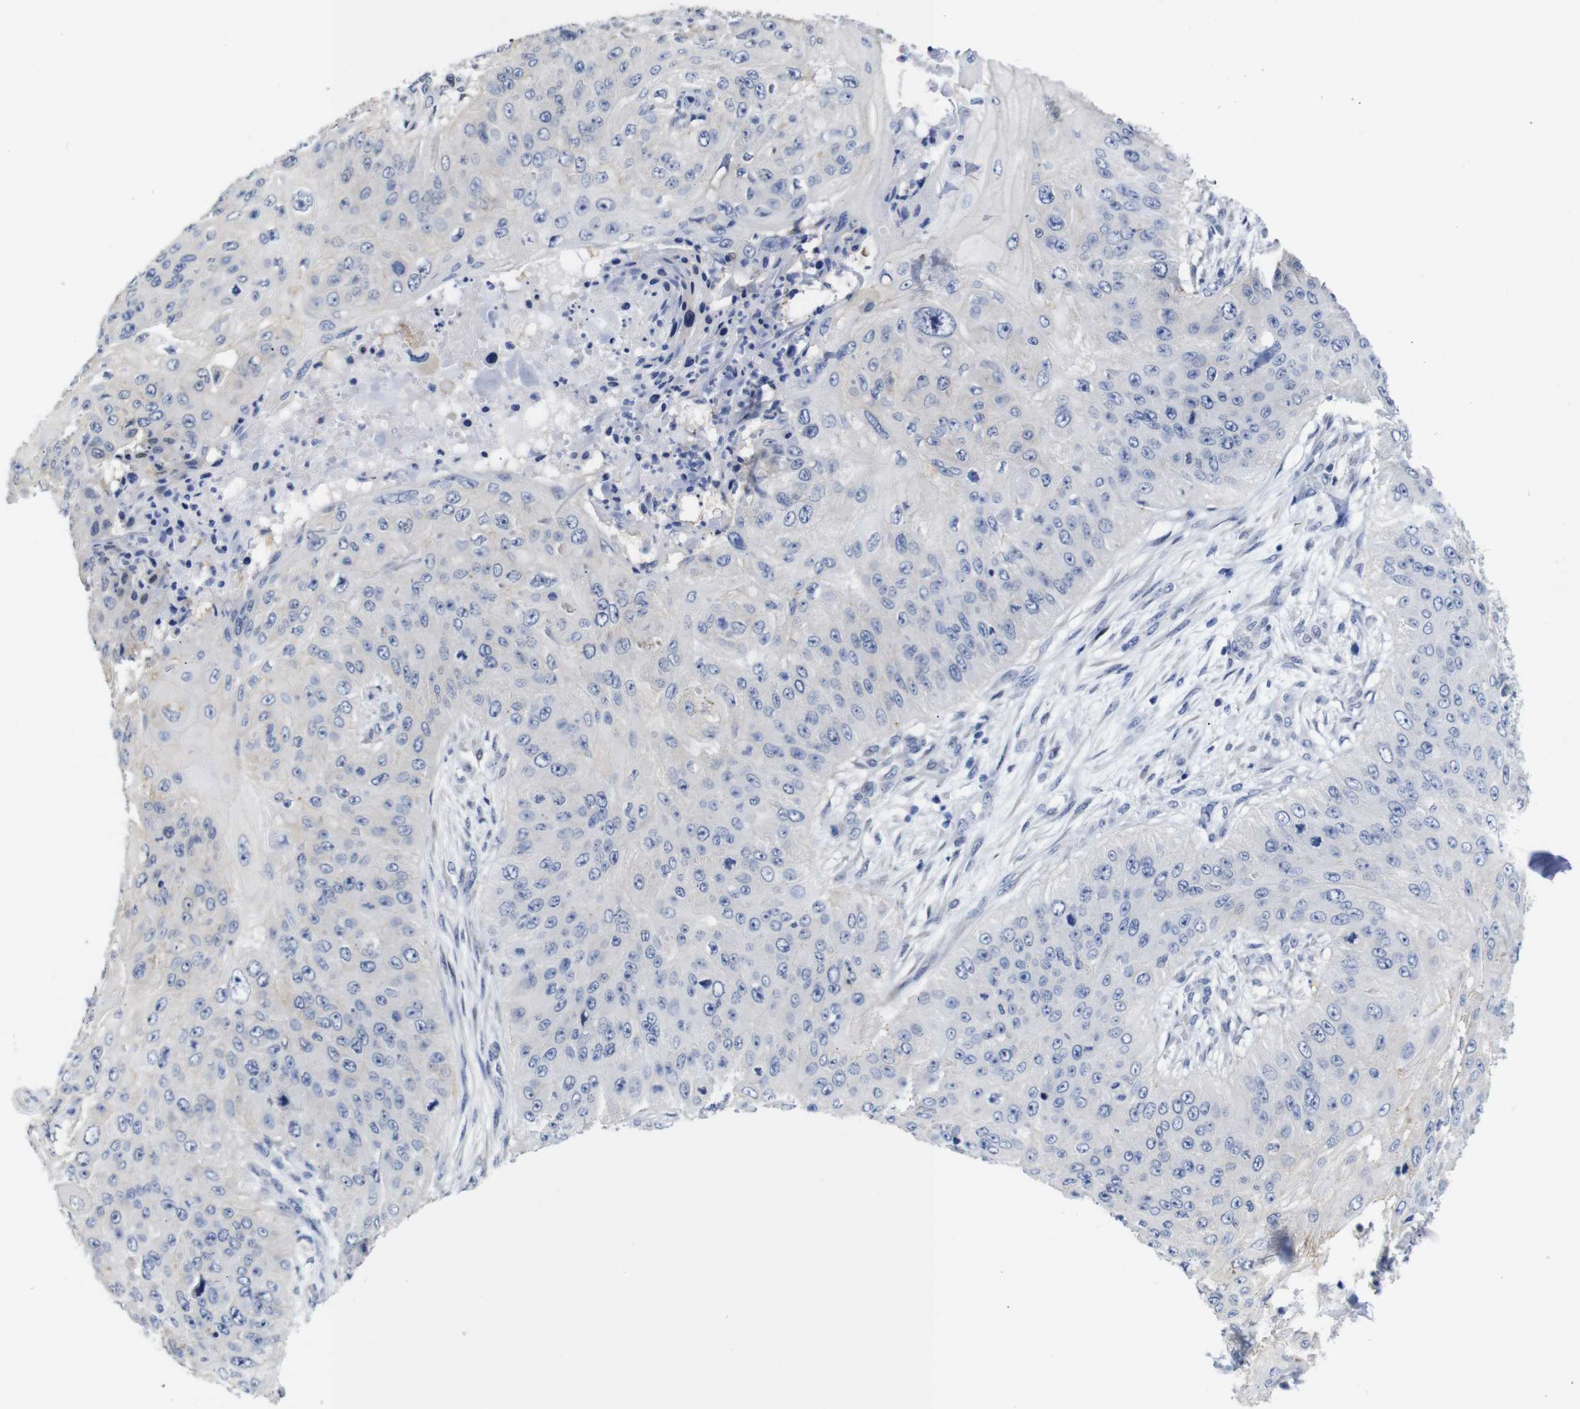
{"staining": {"intensity": "negative", "quantity": "none", "location": "none"}, "tissue": "skin cancer", "cell_type": "Tumor cells", "image_type": "cancer", "snomed": [{"axis": "morphology", "description": "Squamous cell carcinoma, NOS"}, {"axis": "topography", "description": "Skin"}], "caption": "There is no significant staining in tumor cells of squamous cell carcinoma (skin). Brightfield microscopy of immunohistochemistry stained with DAB (3,3'-diaminobenzidine) (brown) and hematoxylin (blue), captured at high magnification.", "gene": "TCEAL9", "patient": {"sex": "female", "age": 80}}